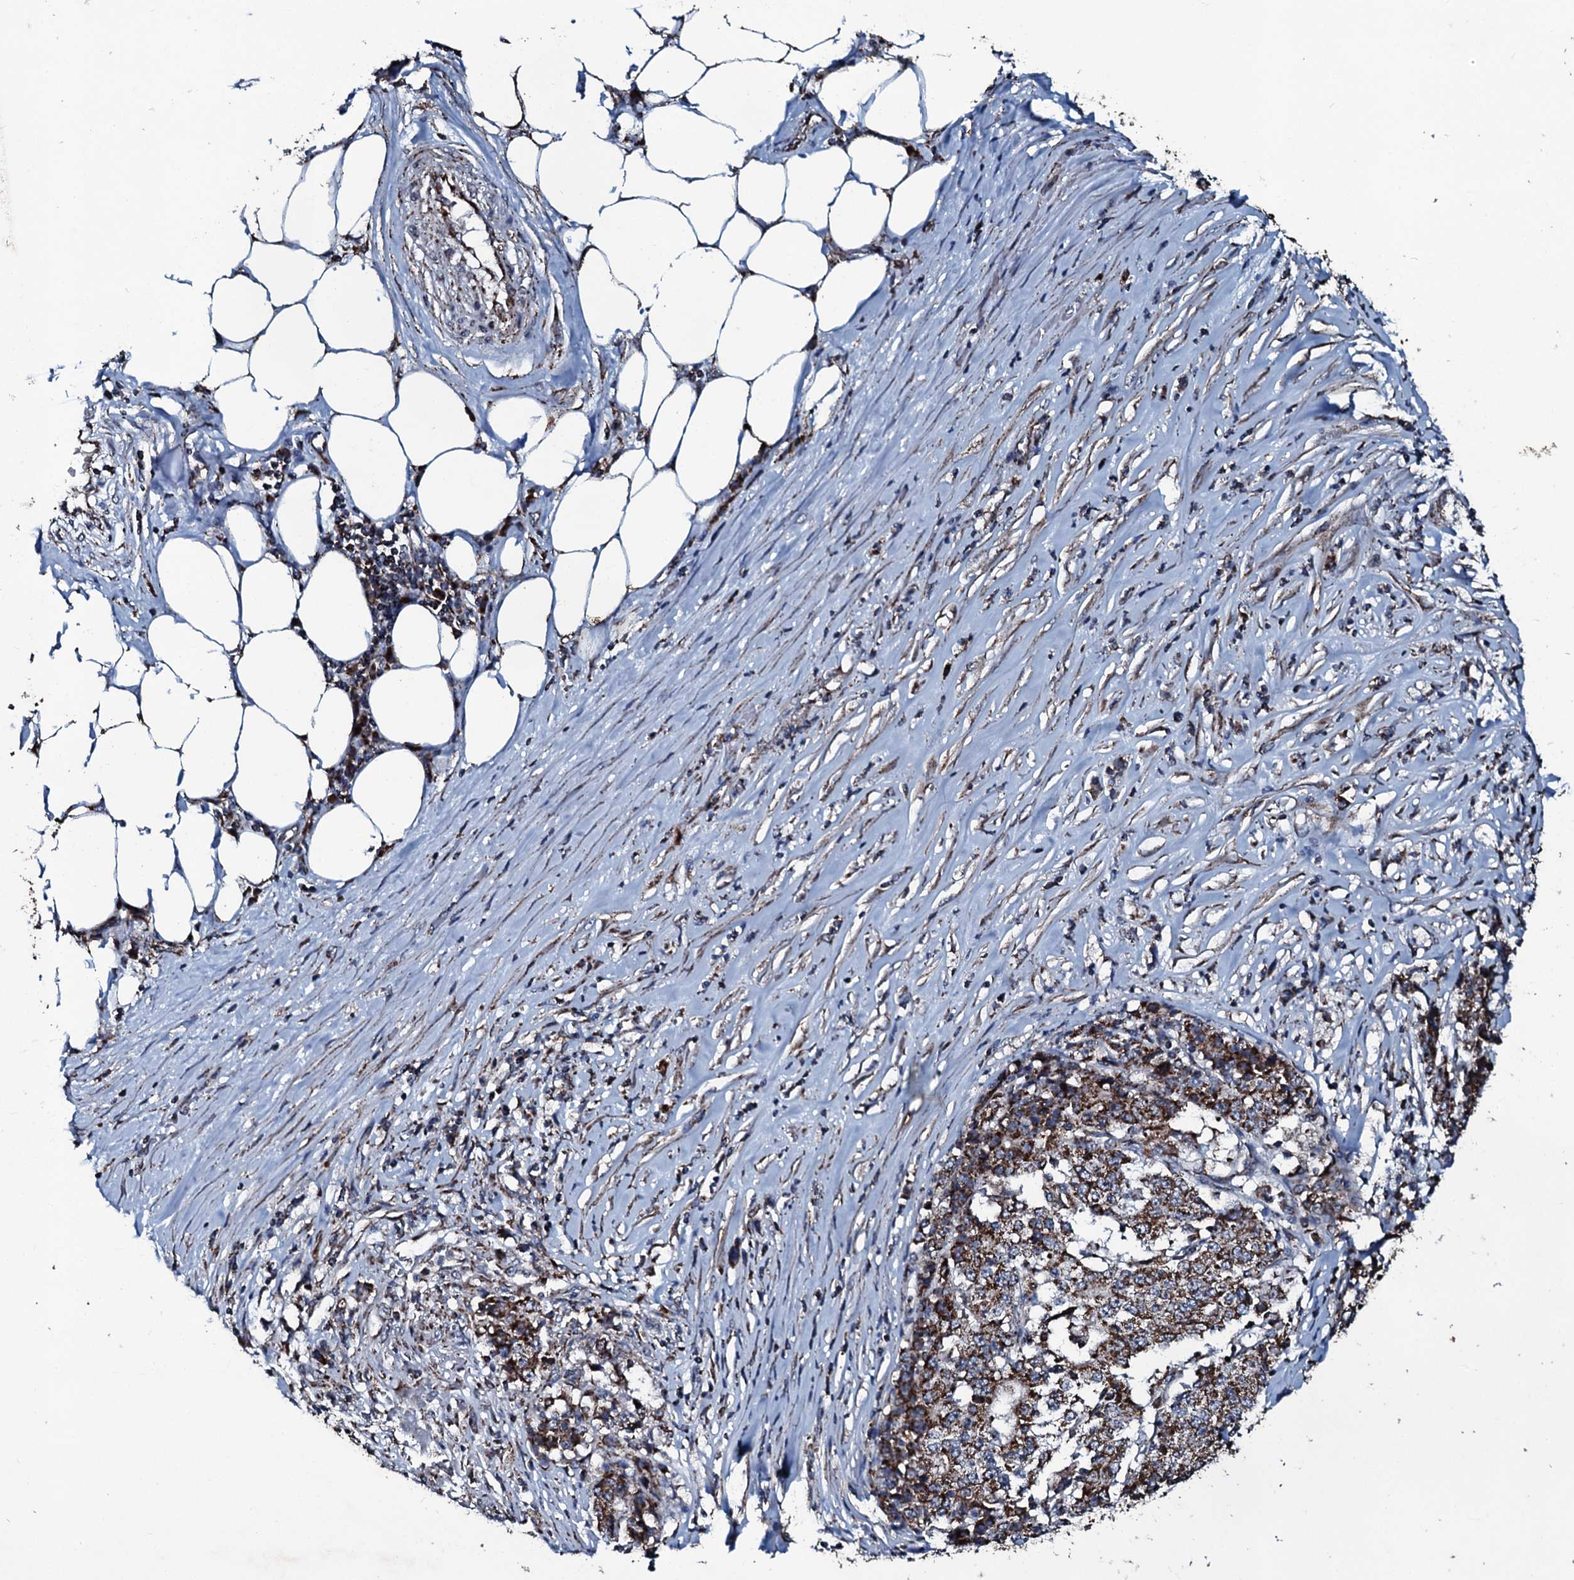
{"staining": {"intensity": "strong", "quantity": "25%-75%", "location": "cytoplasmic/membranous"}, "tissue": "stomach cancer", "cell_type": "Tumor cells", "image_type": "cancer", "snomed": [{"axis": "morphology", "description": "Adenocarcinoma, NOS"}, {"axis": "topography", "description": "Stomach"}], "caption": "IHC photomicrograph of human stomach adenocarcinoma stained for a protein (brown), which displays high levels of strong cytoplasmic/membranous expression in about 25%-75% of tumor cells.", "gene": "DYNC2I2", "patient": {"sex": "male", "age": 59}}